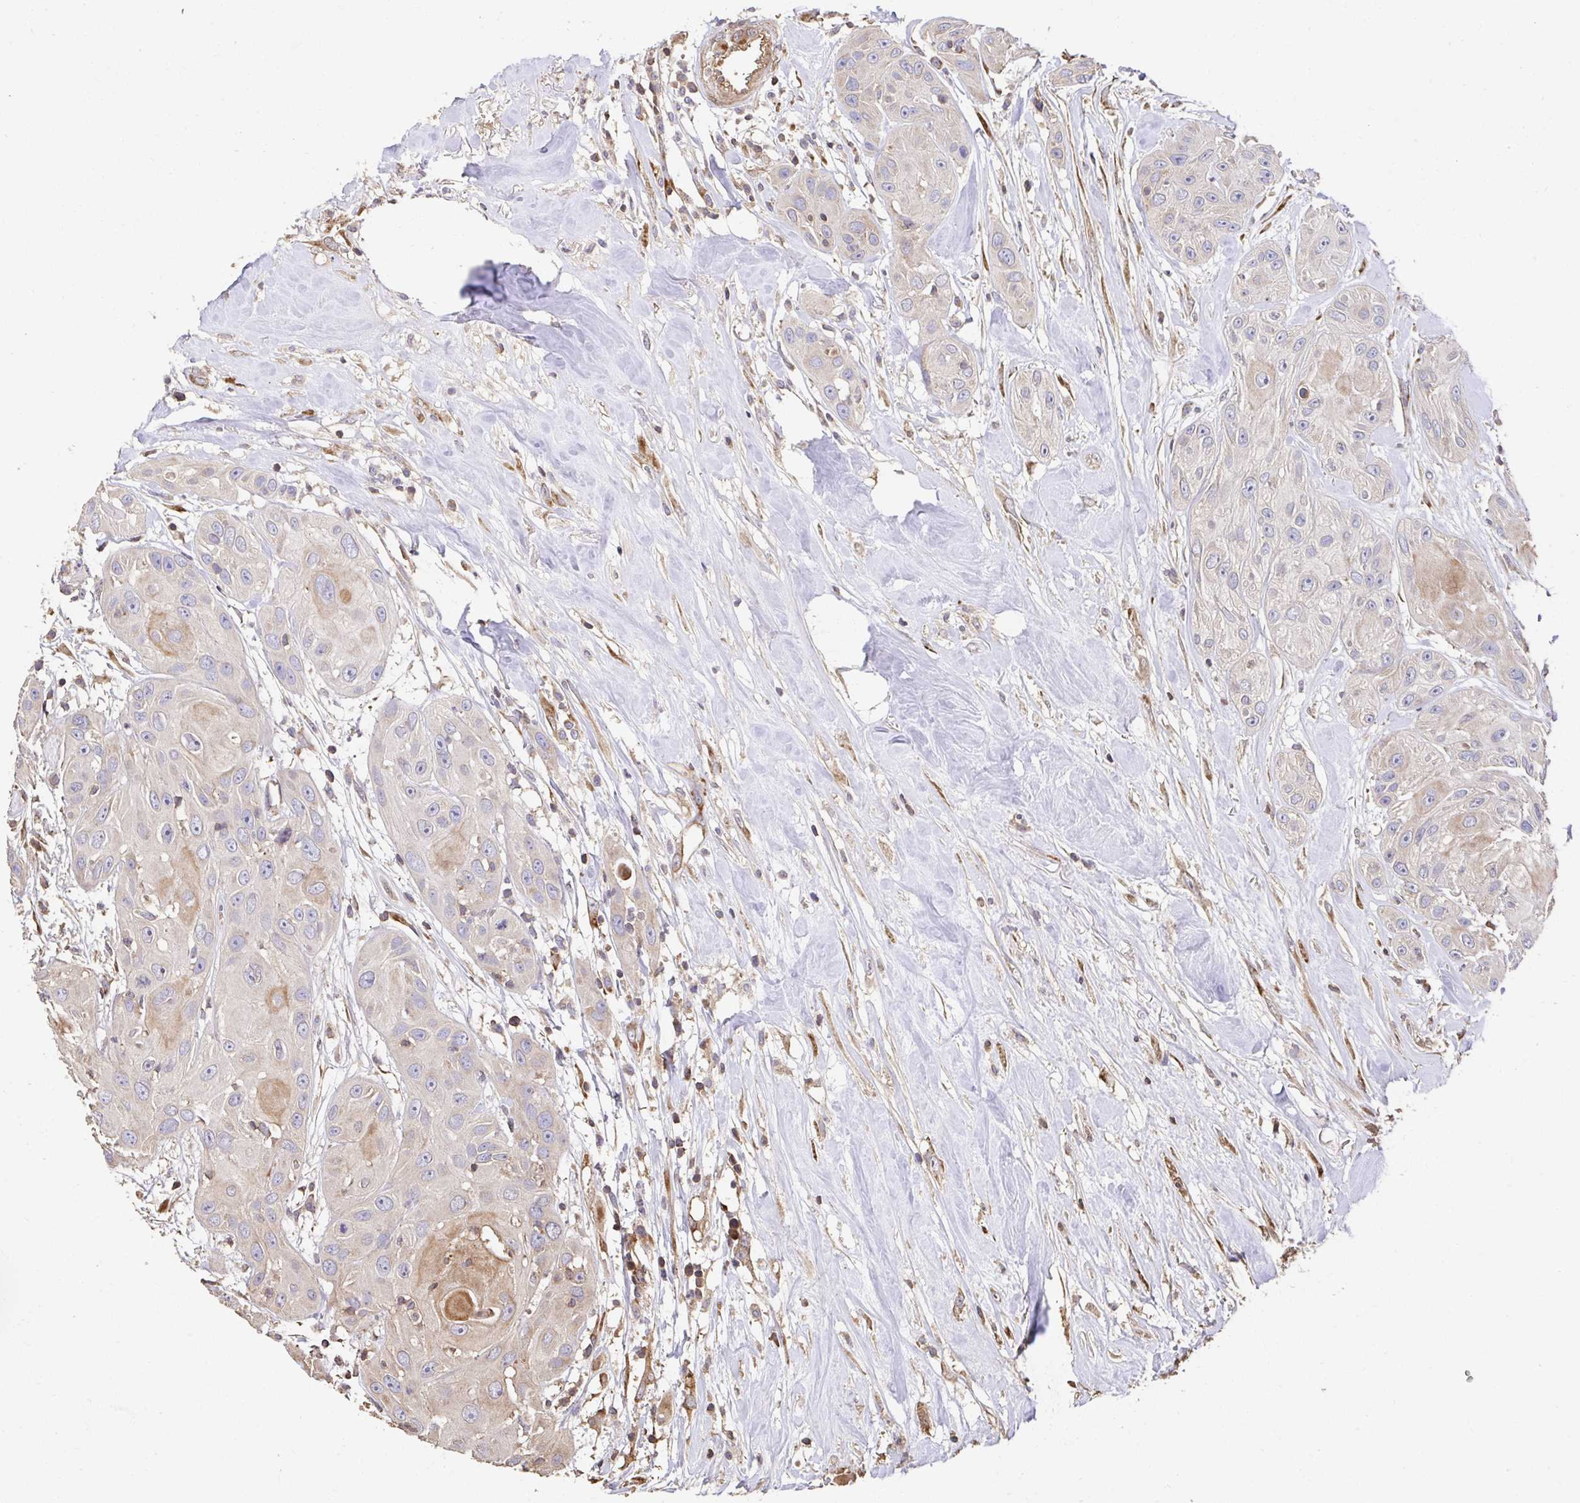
{"staining": {"intensity": "moderate", "quantity": "<25%", "location": "cytoplasmic/membranous"}, "tissue": "head and neck cancer", "cell_type": "Tumor cells", "image_type": "cancer", "snomed": [{"axis": "morphology", "description": "Squamous cell carcinoma, NOS"}, {"axis": "topography", "description": "Oral tissue"}, {"axis": "topography", "description": "Head-Neck"}], "caption": "Human head and neck squamous cell carcinoma stained for a protein (brown) displays moderate cytoplasmic/membranous positive staining in about <25% of tumor cells.", "gene": "APBB1", "patient": {"sex": "male", "age": 77}}